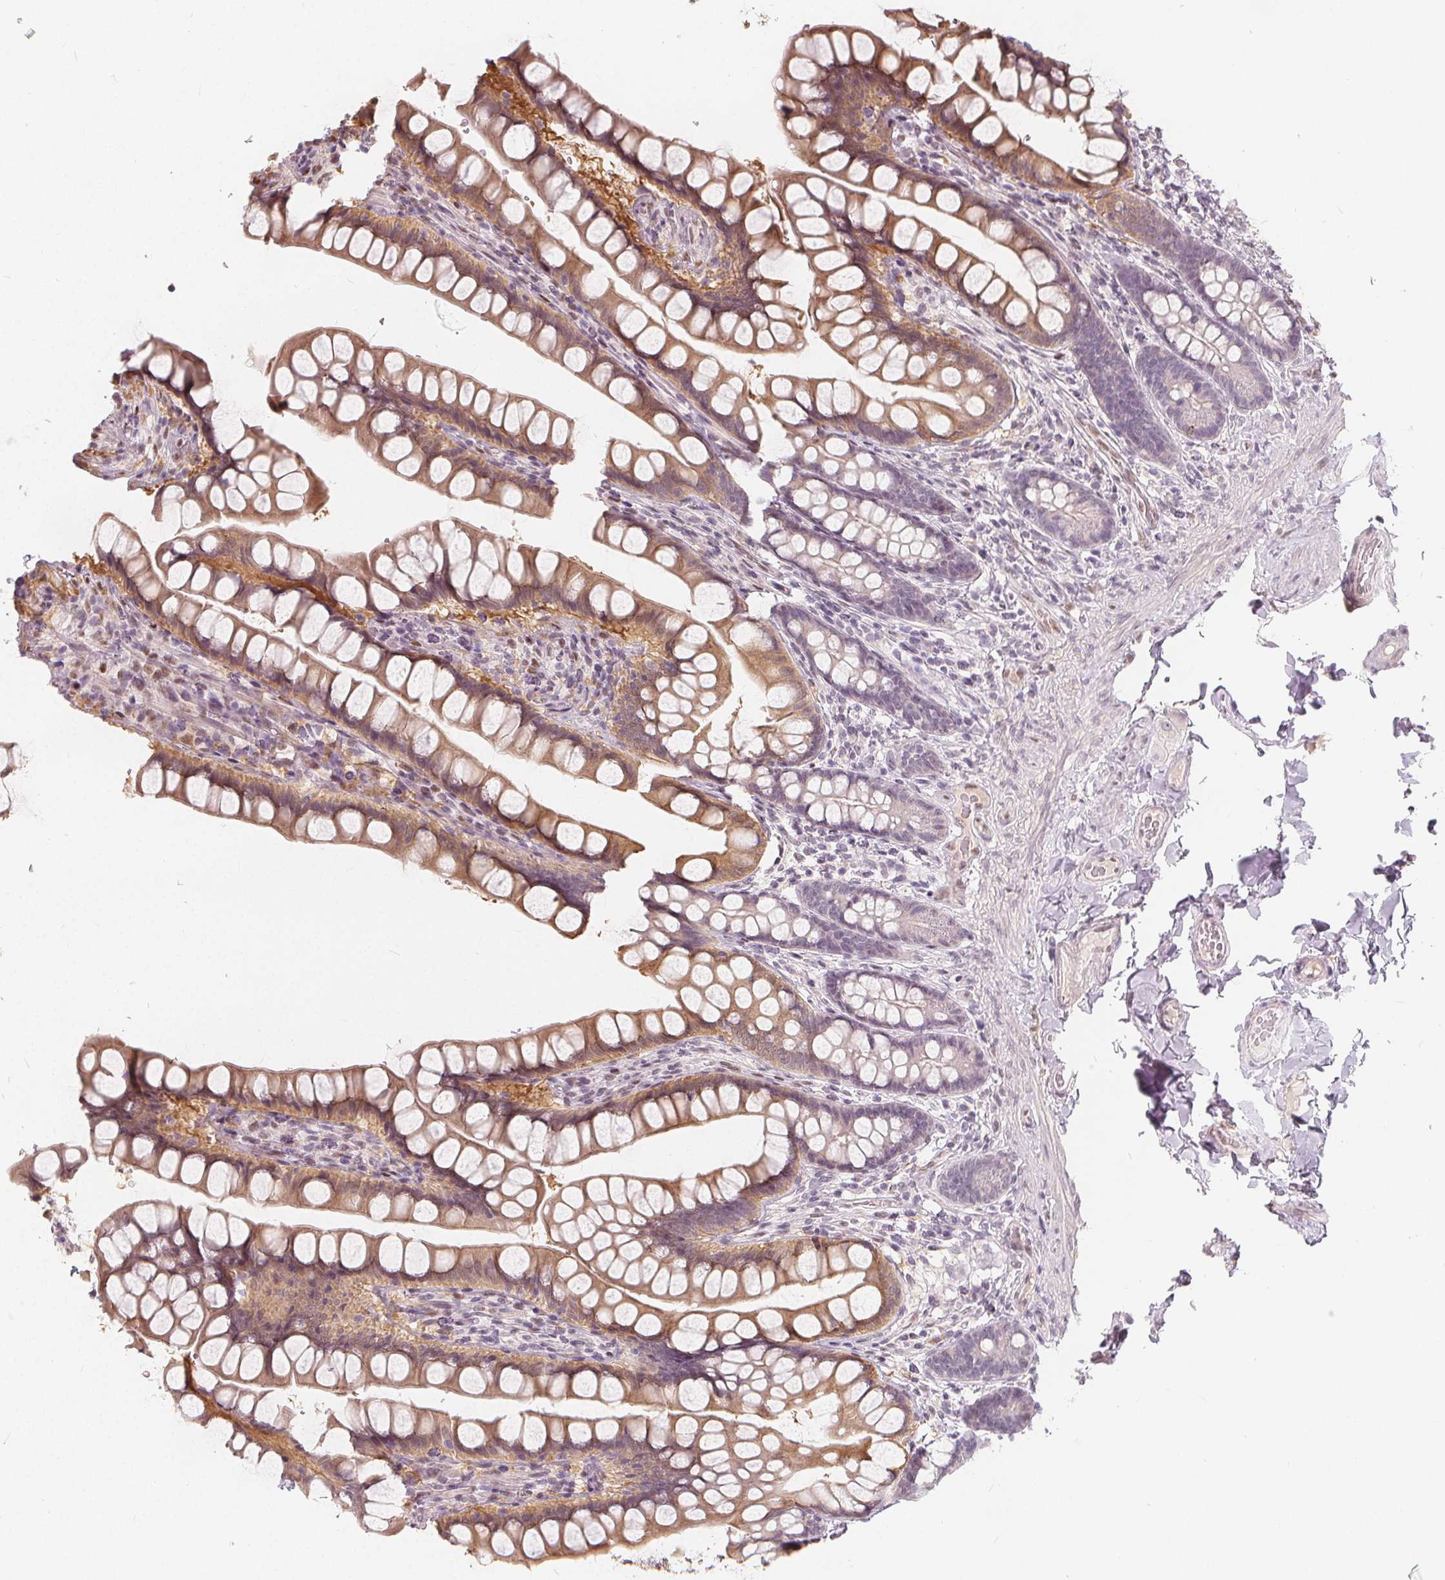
{"staining": {"intensity": "weak", "quantity": ">75%", "location": "cytoplasmic/membranous"}, "tissue": "small intestine", "cell_type": "Glandular cells", "image_type": "normal", "snomed": [{"axis": "morphology", "description": "Normal tissue, NOS"}, {"axis": "topography", "description": "Small intestine"}], "caption": "Protein staining of benign small intestine demonstrates weak cytoplasmic/membranous positivity in approximately >75% of glandular cells.", "gene": "DRC3", "patient": {"sex": "male", "age": 70}}